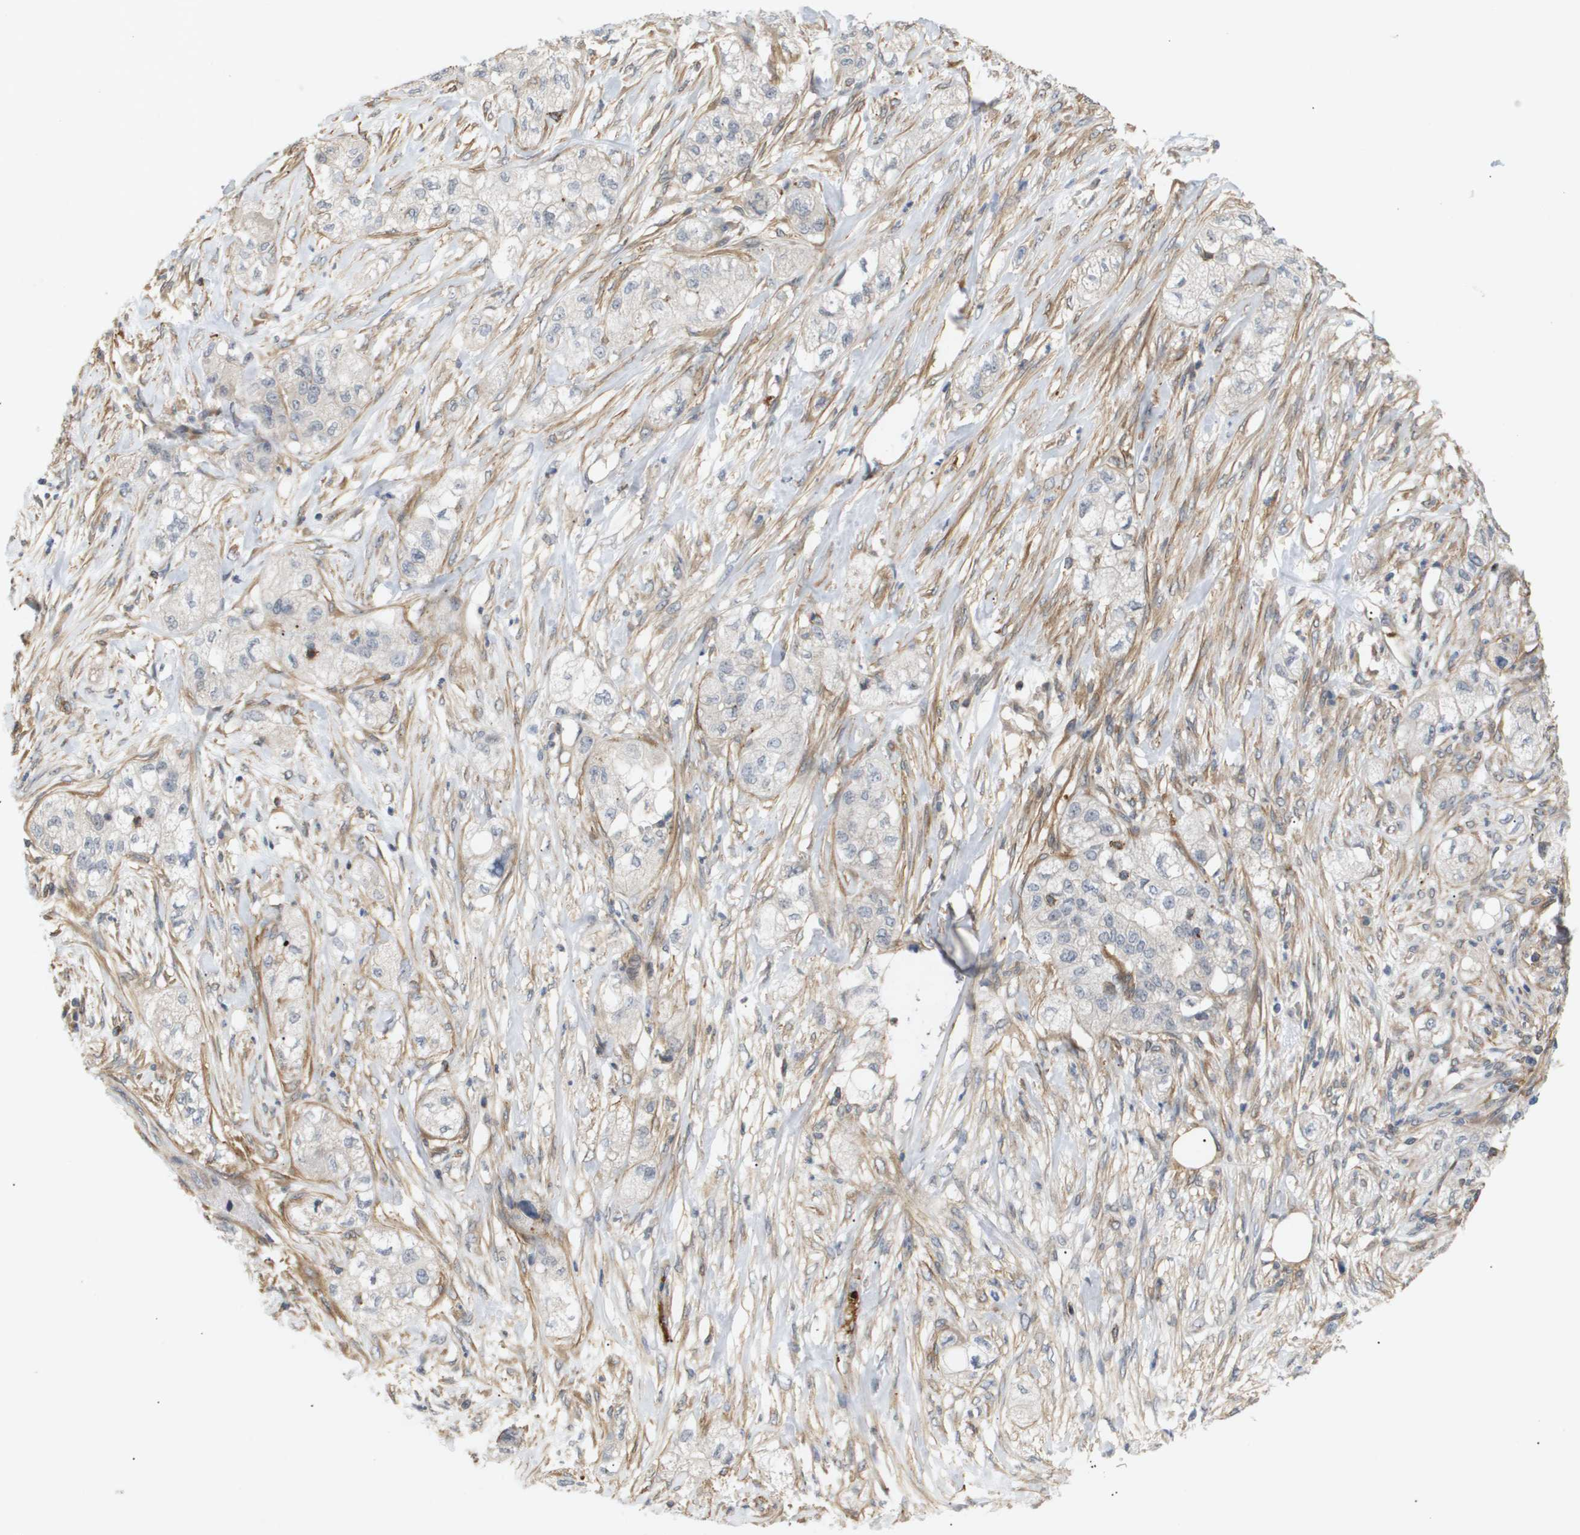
{"staining": {"intensity": "negative", "quantity": "none", "location": "none"}, "tissue": "pancreatic cancer", "cell_type": "Tumor cells", "image_type": "cancer", "snomed": [{"axis": "morphology", "description": "Adenocarcinoma, NOS"}, {"axis": "topography", "description": "Pancreas"}], "caption": "Tumor cells are negative for protein expression in human pancreatic cancer.", "gene": "CORO2B", "patient": {"sex": "female", "age": 78}}